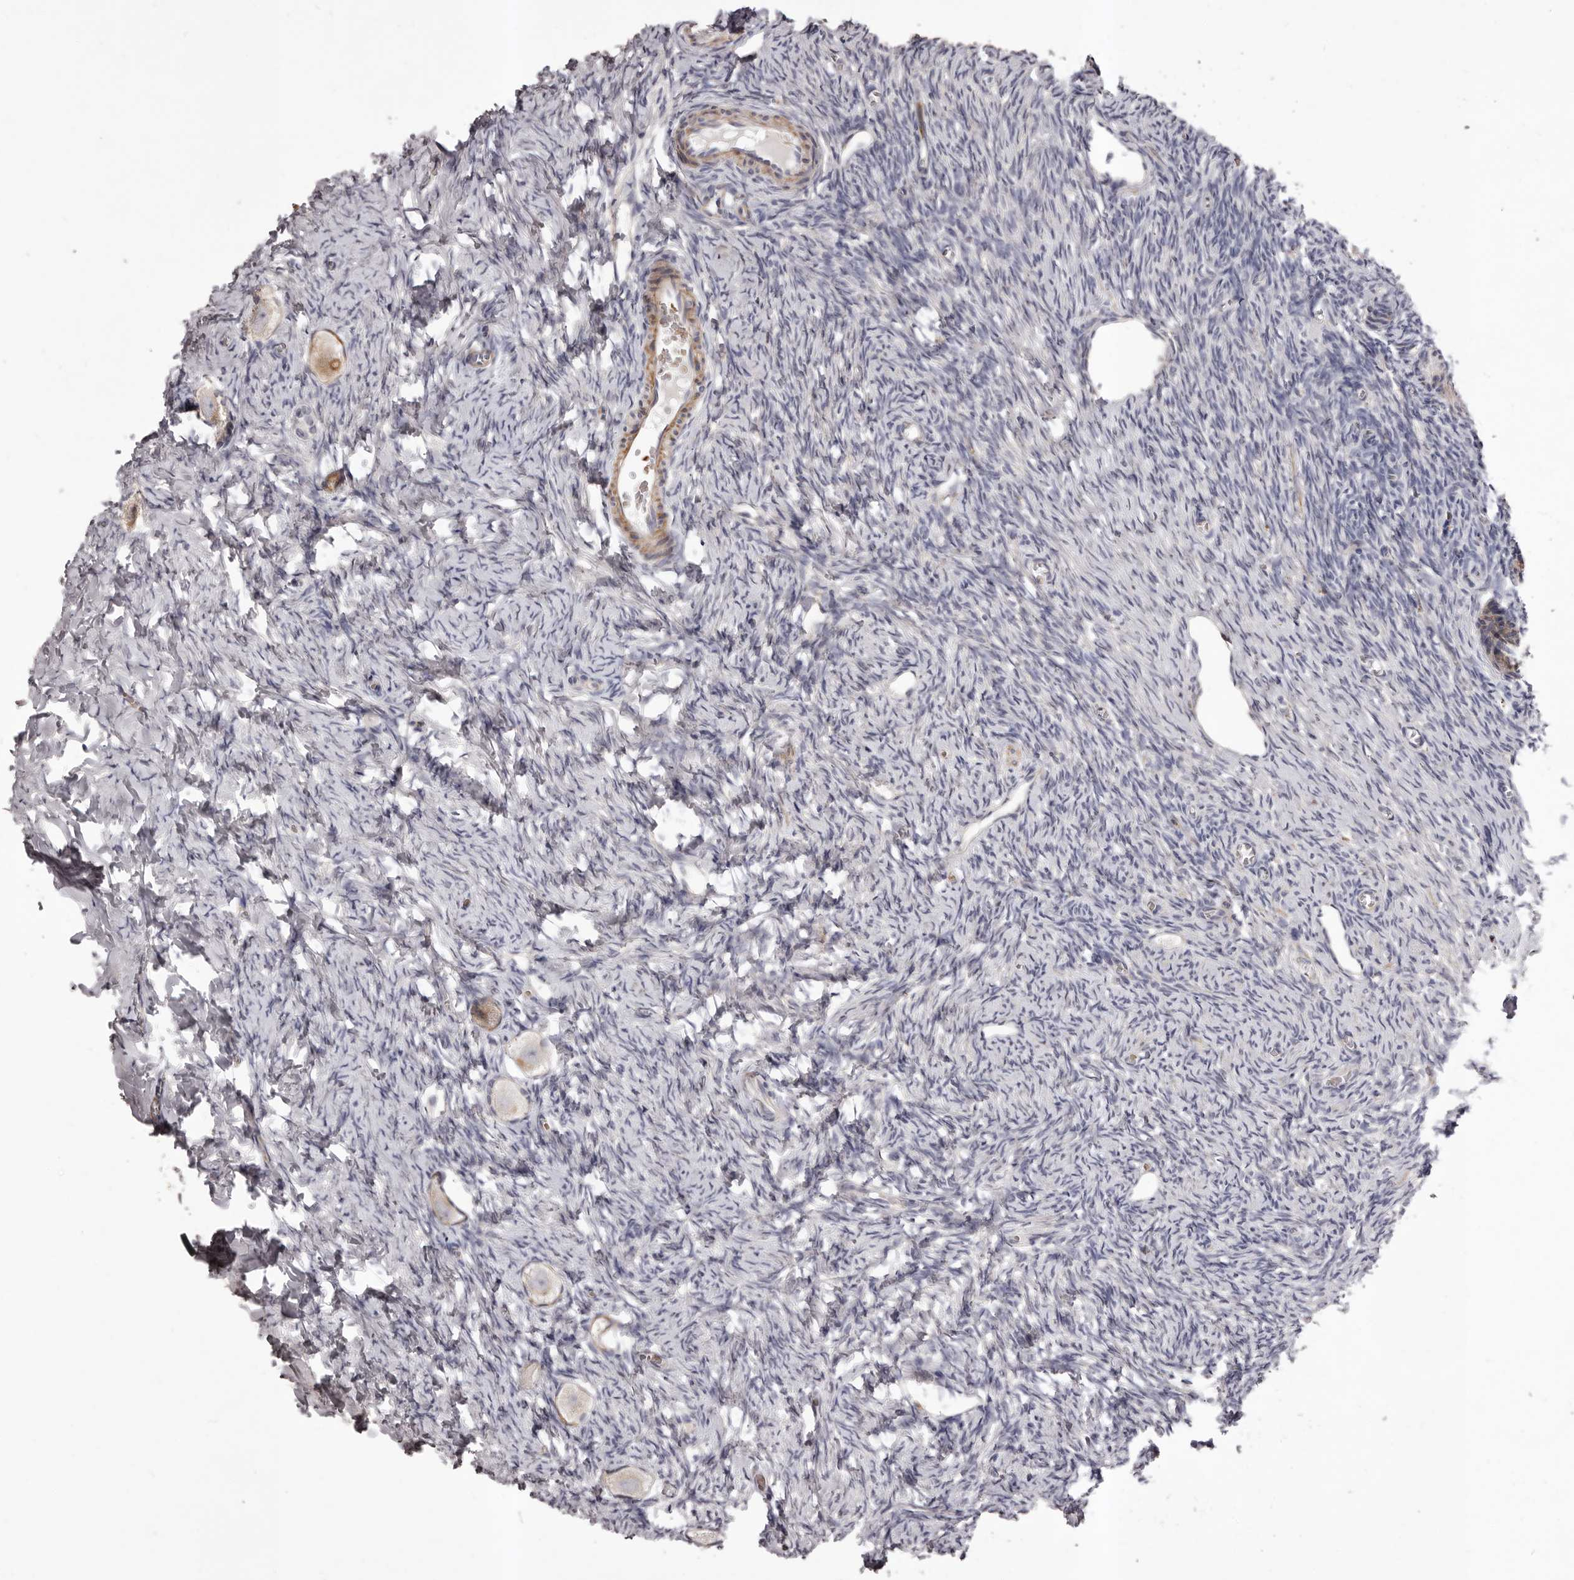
{"staining": {"intensity": "moderate", "quantity": "<25%", "location": "cytoplasmic/membranous"}, "tissue": "ovary", "cell_type": "Follicle cells", "image_type": "normal", "snomed": [{"axis": "morphology", "description": "Normal tissue, NOS"}, {"axis": "topography", "description": "Ovary"}], "caption": "Protein analysis of benign ovary exhibits moderate cytoplasmic/membranous positivity in about <25% of follicle cells.", "gene": "ALPK1", "patient": {"sex": "female", "age": 27}}